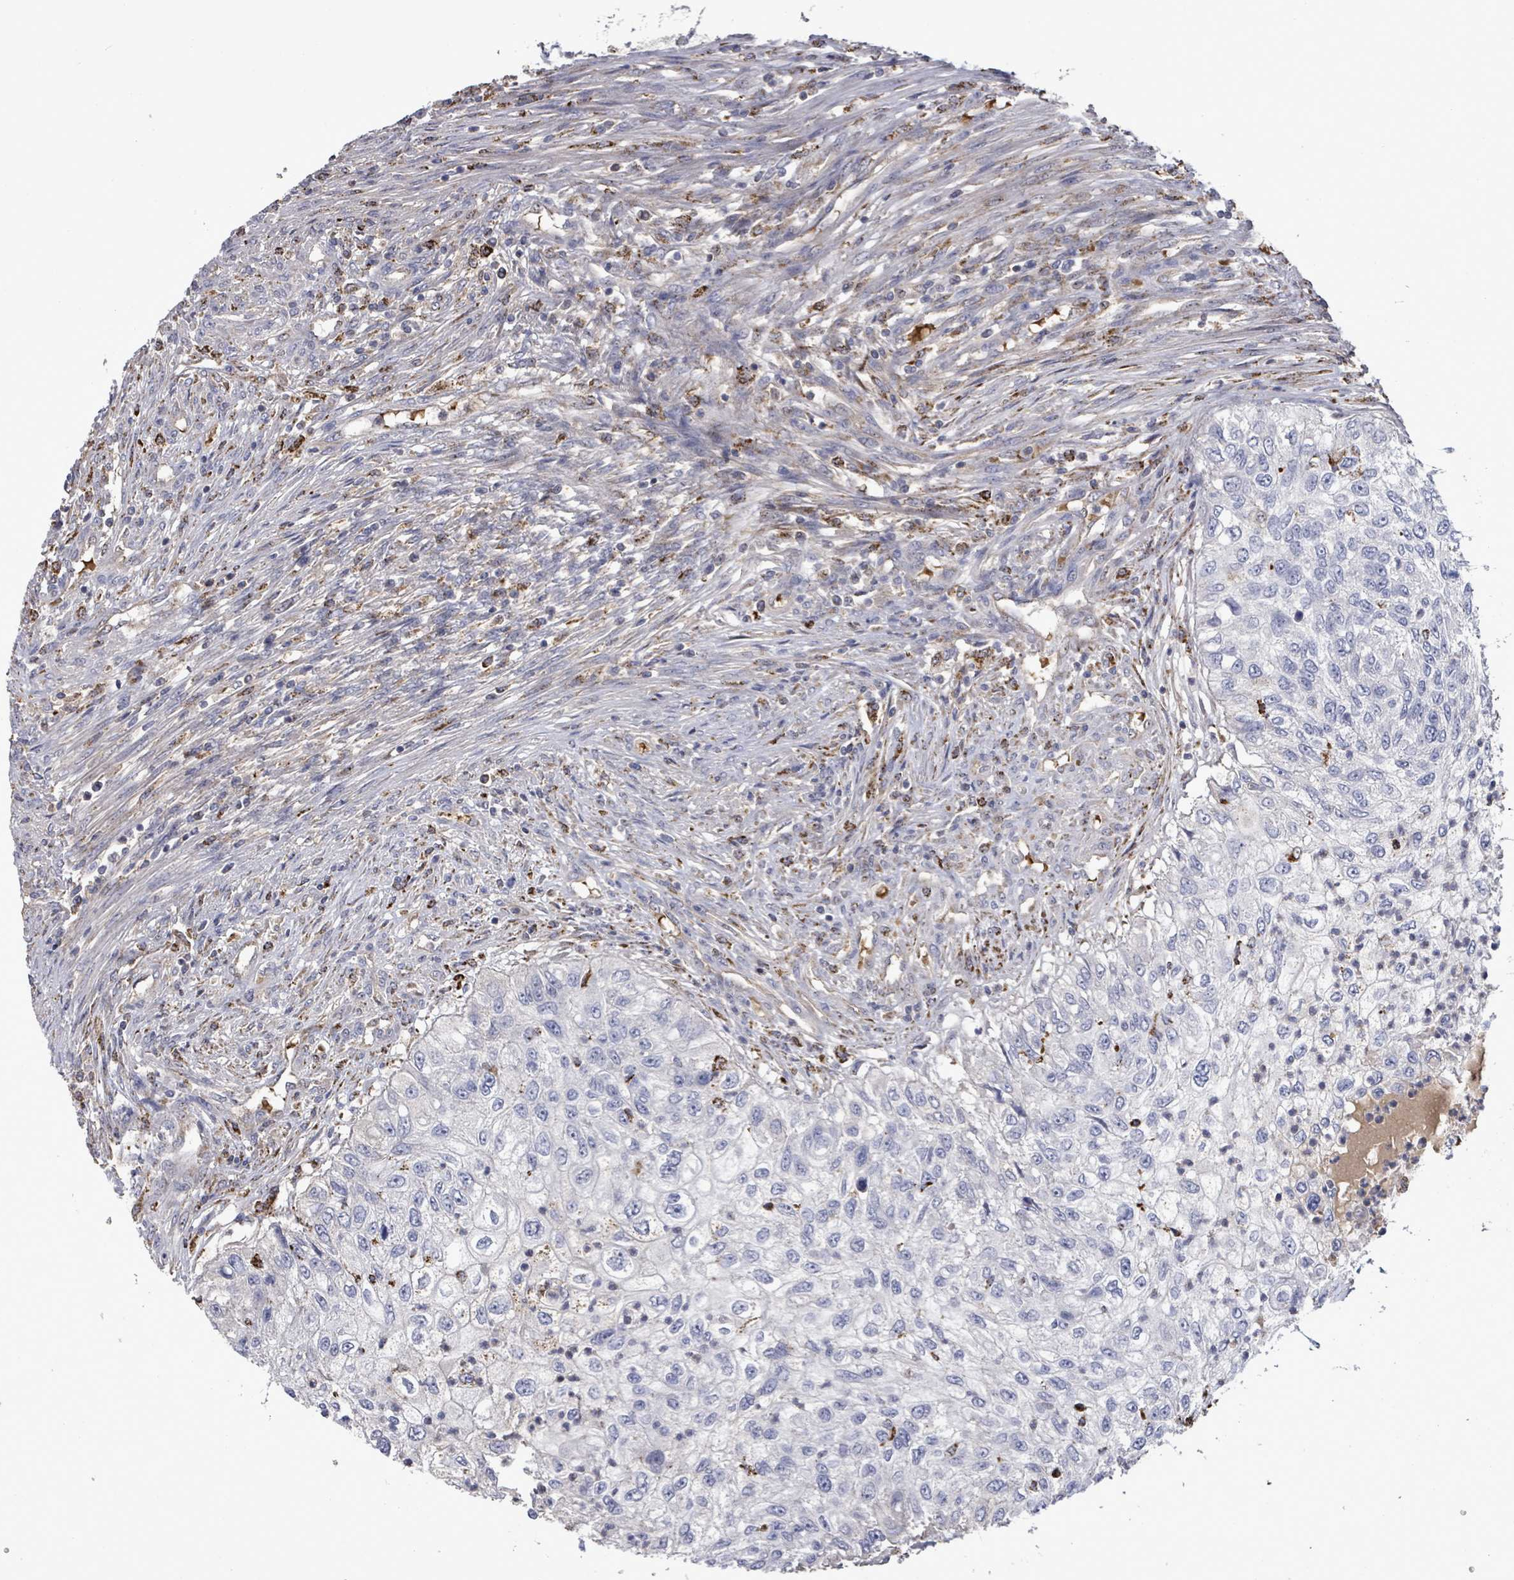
{"staining": {"intensity": "negative", "quantity": "none", "location": "none"}, "tissue": "urothelial cancer", "cell_type": "Tumor cells", "image_type": "cancer", "snomed": [{"axis": "morphology", "description": "Urothelial carcinoma, High grade"}, {"axis": "topography", "description": "Urinary bladder"}], "caption": "Immunohistochemistry of human urothelial cancer exhibits no positivity in tumor cells.", "gene": "MTMR12", "patient": {"sex": "female", "age": 60}}